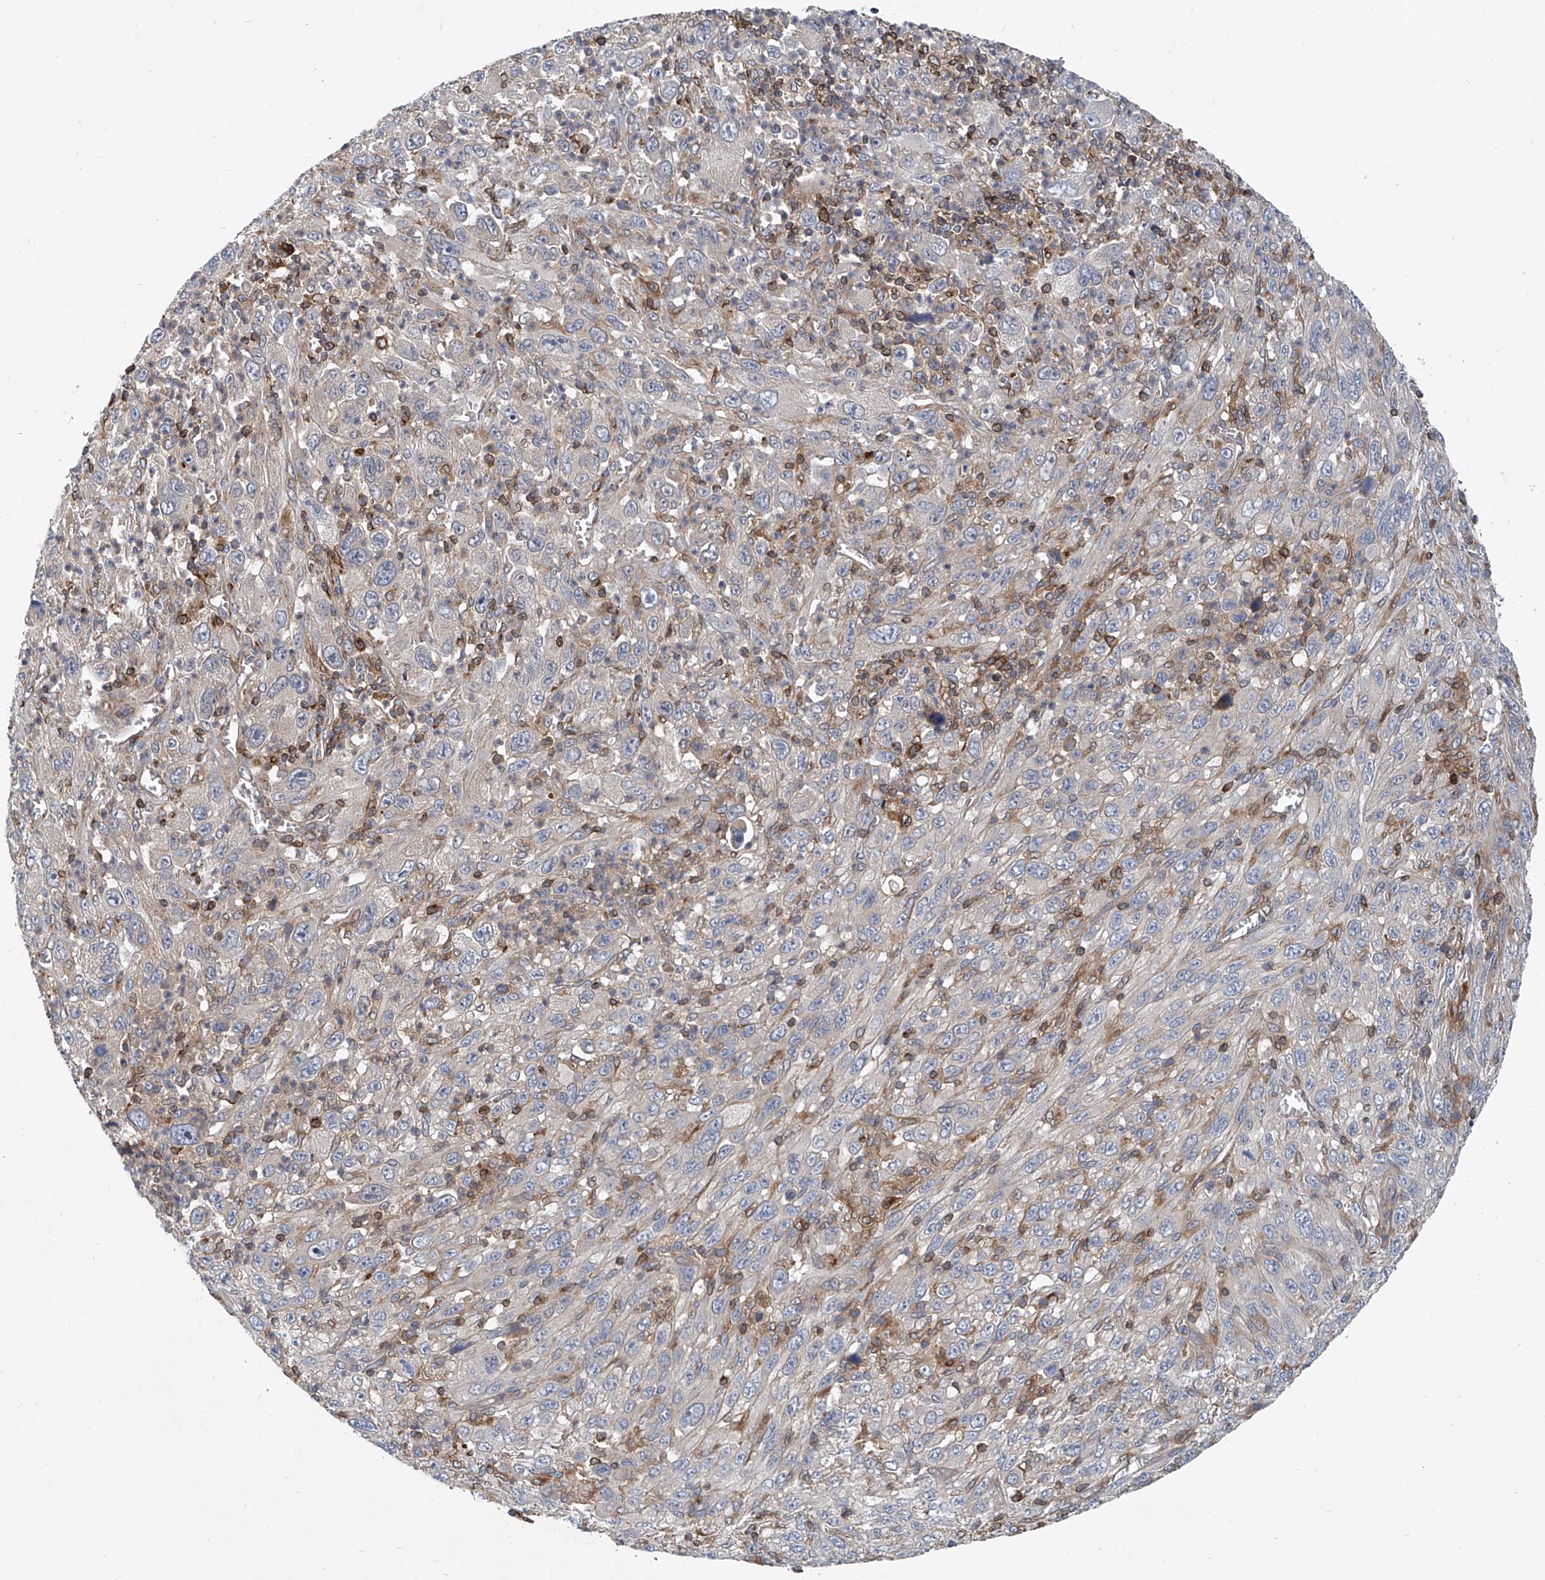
{"staining": {"intensity": "weak", "quantity": "<25%", "location": "cytoplasmic/membranous"}, "tissue": "melanoma", "cell_type": "Tumor cells", "image_type": "cancer", "snomed": [{"axis": "morphology", "description": "Malignant melanoma, Metastatic site"}, {"axis": "topography", "description": "Skin"}], "caption": "Melanoma stained for a protein using immunohistochemistry exhibits no expression tumor cells.", "gene": "TRIM38", "patient": {"sex": "female", "age": 56}}